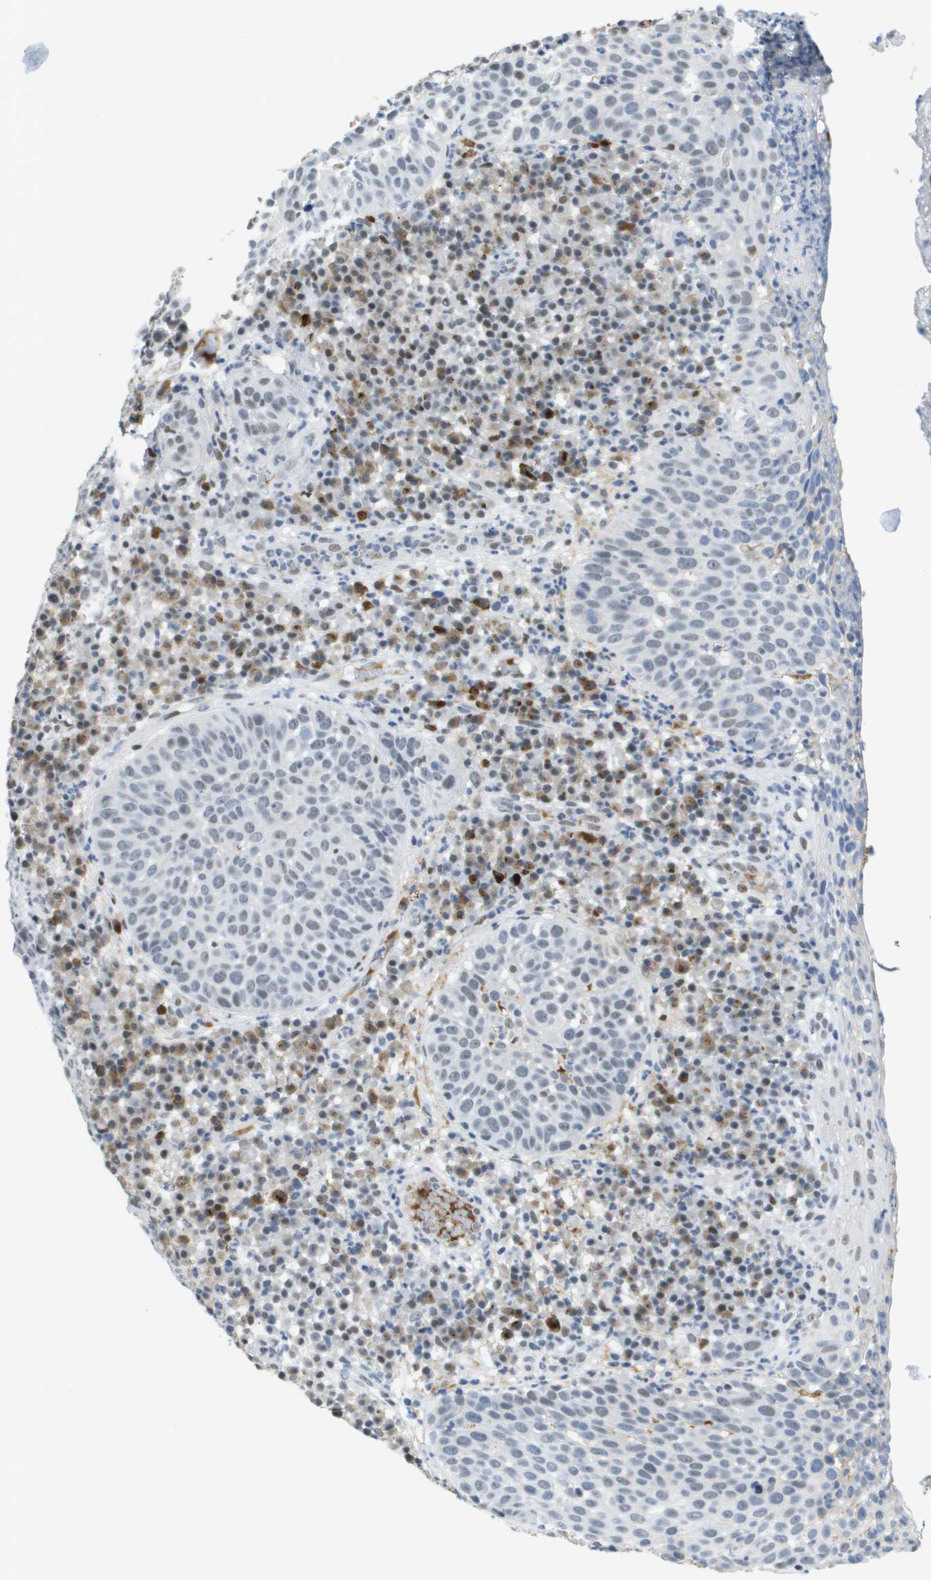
{"staining": {"intensity": "moderate", "quantity": "<25%", "location": "nuclear"}, "tissue": "skin cancer", "cell_type": "Tumor cells", "image_type": "cancer", "snomed": [{"axis": "morphology", "description": "Squamous cell carcinoma in situ, NOS"}, {"axis": "morphology", "description": "Squamous cell carcinoma, NOS"}, {"axis": "topography", "description": "Skin"}], "caption": "Immunohistochemistry (IHC) of human skin cancer (squamous cell carcinoma) displays low levels of moderate nuclear staining in approximately <25% of tumor cells.", "gene": "TP53RK", "patient": {"sex": "male", "age": 93}}